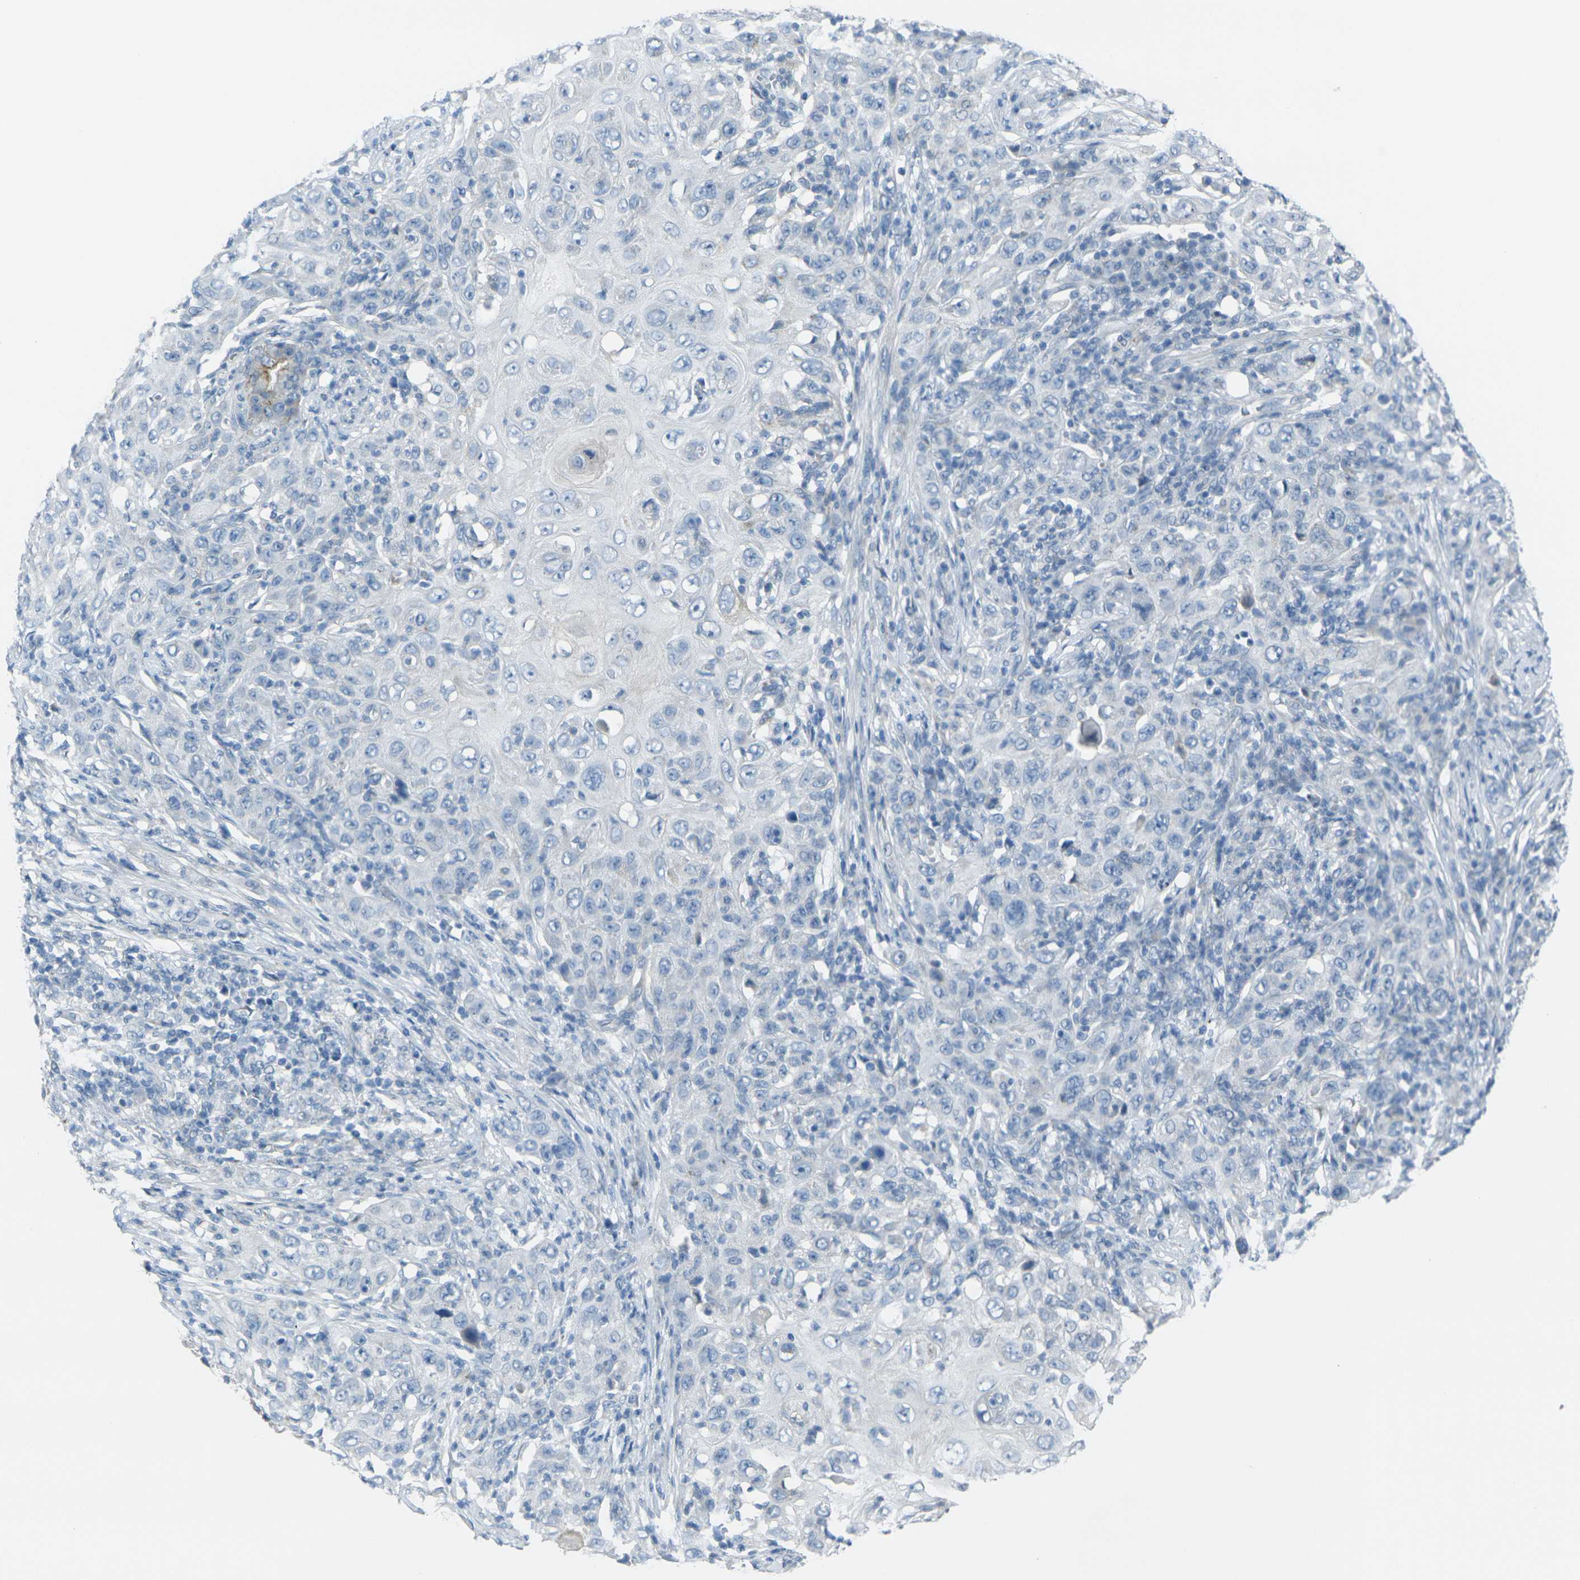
{"staining": {"intensity": "negative", "quantity": "none", "location": "none"}, "tissue": "skin cancer", "cell_type": "Tumor cells", "image_type": "cancer", "snomed": [{"axis": "morphology", "description": "Squamous cell carcinoma, NOS"}, {"axis": "topography", "description": "Skin"}], "caption": "An IHC histopathology image of squamous cell carcinoma (skin) is shown. There is no staining in tumor cells of squamous cell carcinoma (skin). (DAB immunohistochemistry (IHC), high magnification).", "gene": "ANKRD46", "patient": {"sex": "female", "age": 88}}